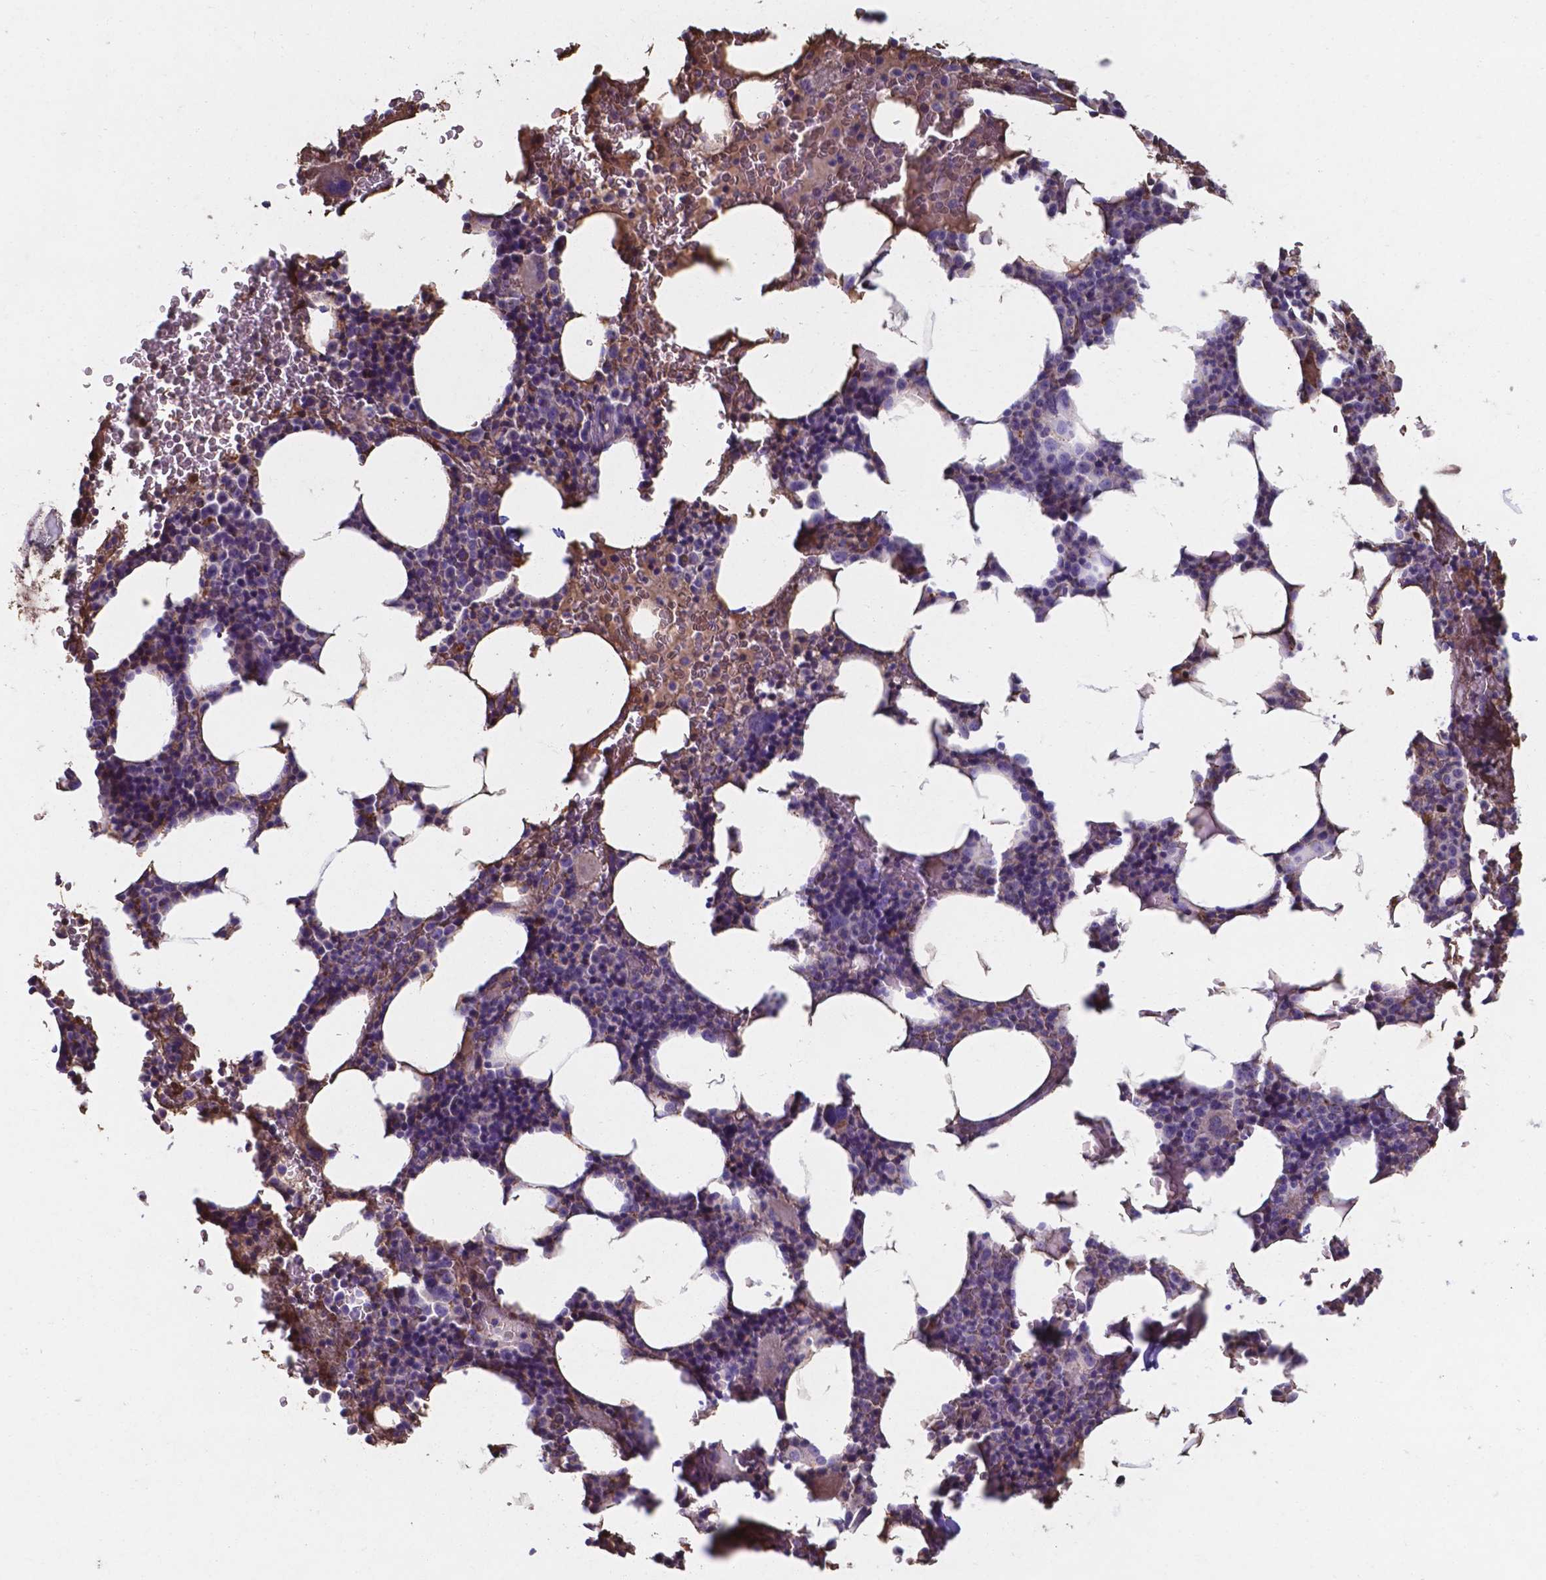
{"staining": {"intensity": "strong", "quantity": "25%-75%", "location": "cytoplasmic/membranous,nuclear"}, "tissue": "bone marrow", "cell_type": "Hematopoietic cells", "image_type": "normal", "snomed": [{"axis": "morphology", "description": "Normal tissue, NOS"}, {"axis": "topography", "description": "Bone marrow"}], "caption": "Strong cytoplasmic/membranous,nuclear expression for a protein is appreciated in approximately 25%-75% of hematopoietic cells of unremarkable bone marrow using immunohistochemistry (IHC).", "gene": "SERPINA1", "patient": {"sex": "male", "age": 73}}